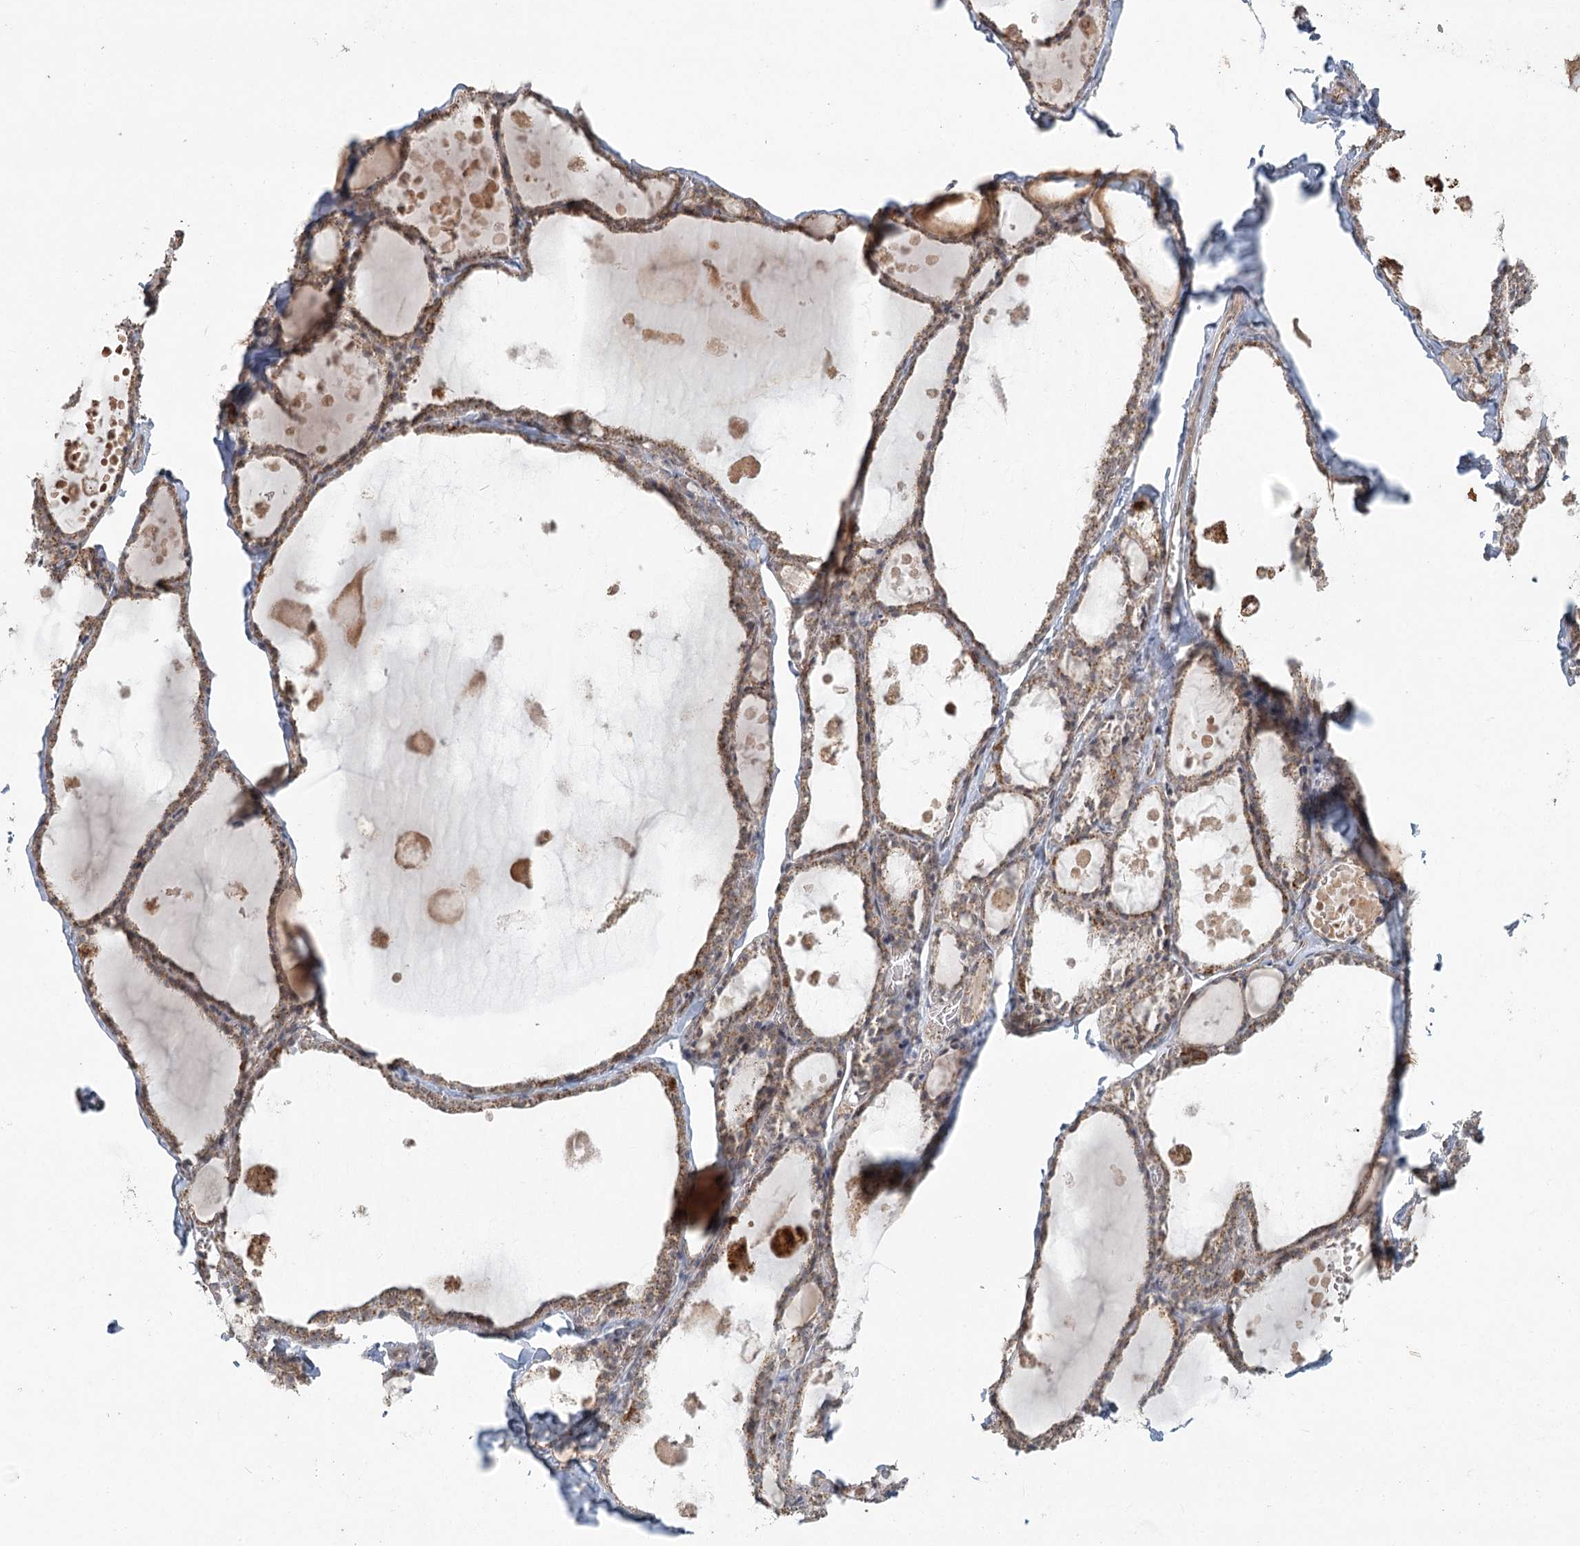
{"staining": {"intensity": "moderate", "quantity": ">75%", "location": "cytoplasmic/membranous"}, "tissue": "thyroid gland", "cell_type": "Glandular cells", "image_type": "normal", "snomed": [{"axis": "morphology", "description": "Normal tissue, NOS"}, {"axis": "topography", "description": "Thyroid gland"}], "caption": "DAB (3,3'-diaminobenzidine) immunohistochemical staining of benign human thyroid gland displays moderate cytoplasmic/membranous protein expression in approximately >75% of glandular cells.", "gene": "LACTB", "patient": {"sex": "male", "age": 56}}